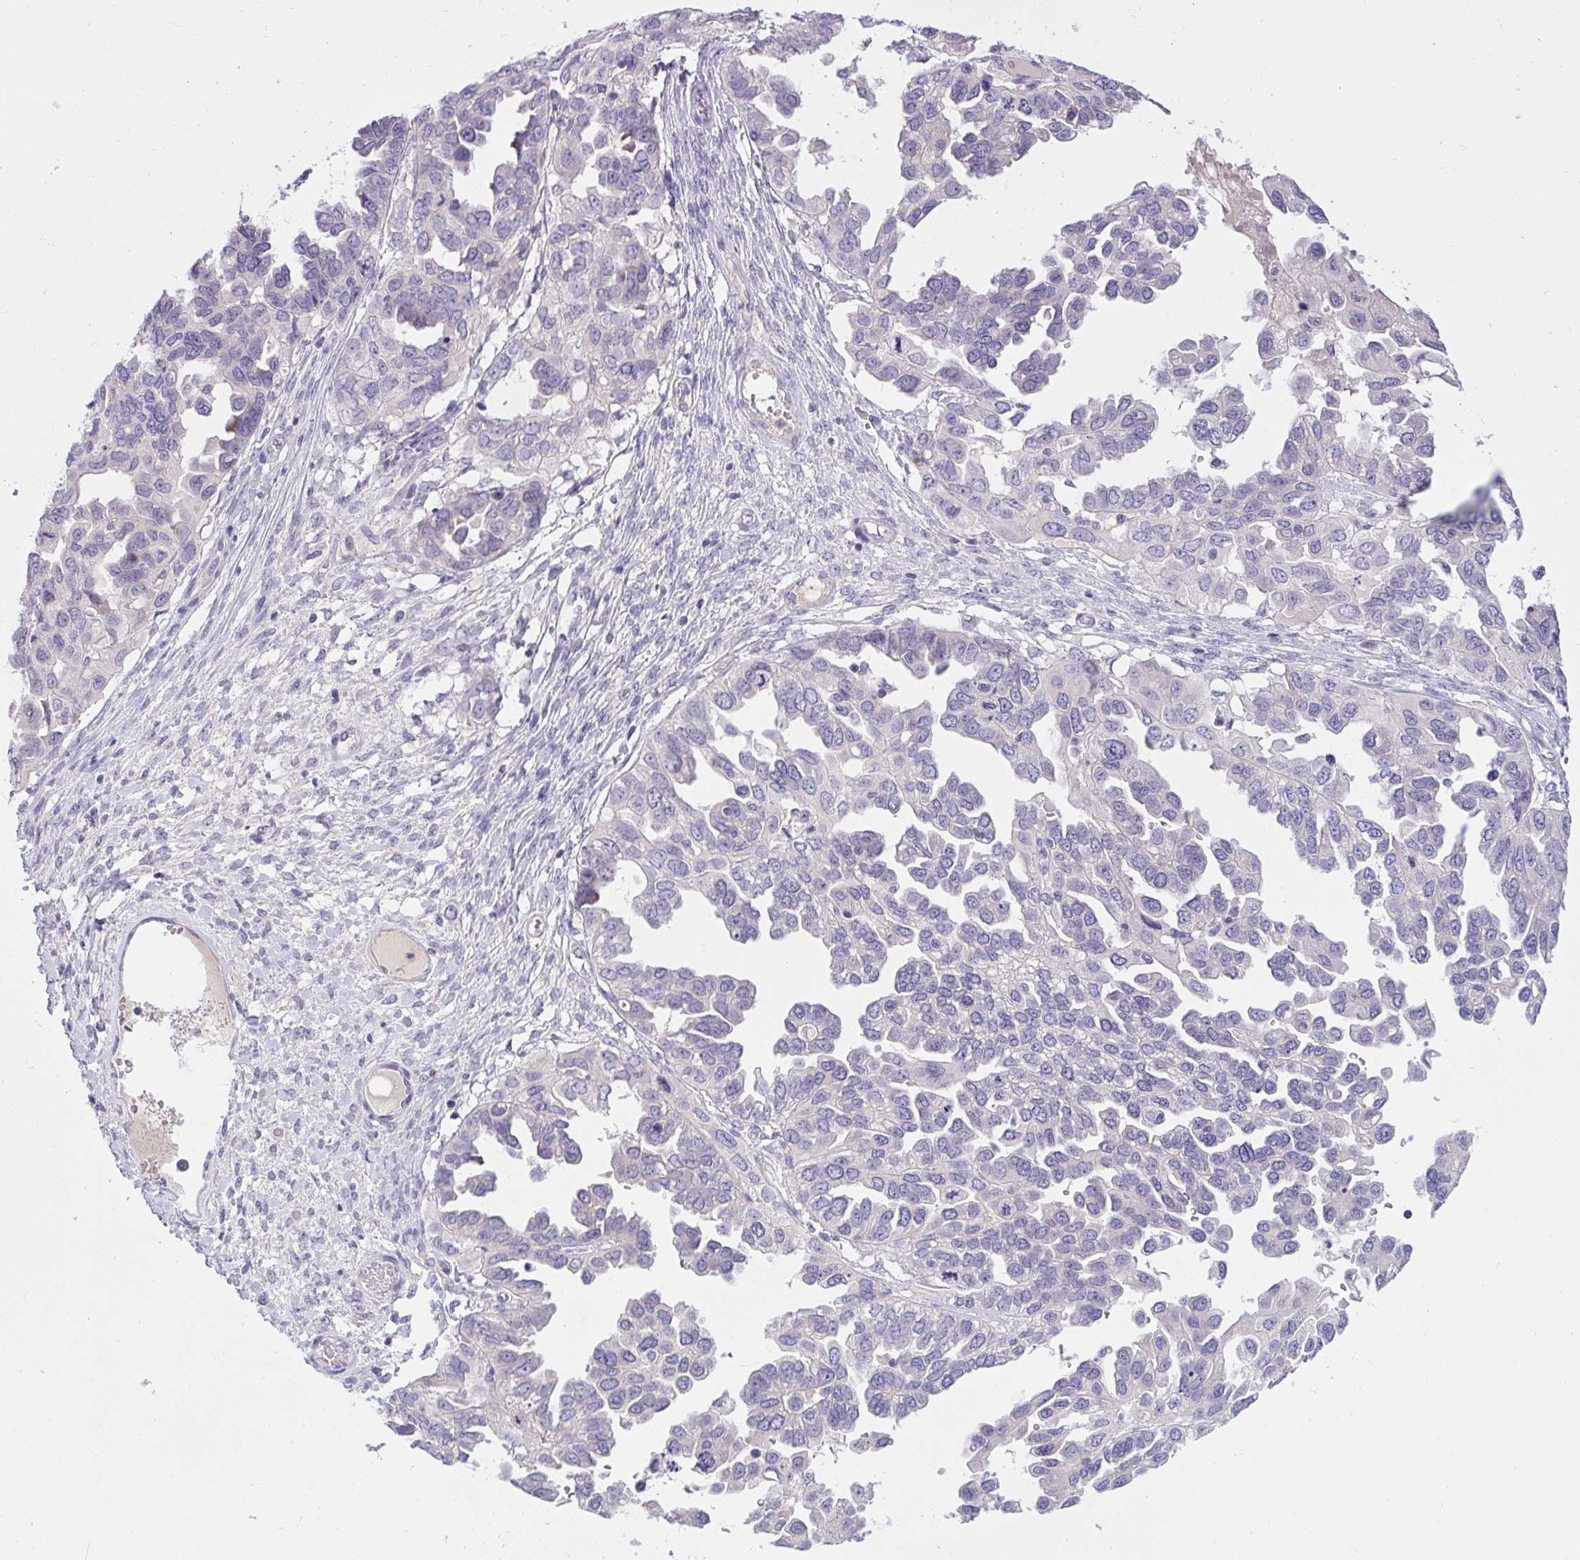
{"staining": {"intensity": "negative", "quantity": "none", "location": "none"}, "tissue": "ovarian cancer", "cell_type": "Tumor cells", "image_type": "cancer", "snomed": [{"axis": "morphology", "description": "Cystadenocarcinoma, serous, NOS"}, {"axis": "topography", "description": "Ovary"}], "caption": "High magnification brightfield microscopy of ovarian cancer stained with DAB (brown) and counterstained with hematoxylin (blue): tumor cells show no significant expression.", "gene": "TMEM41A", "patient": {"sex": "female", "age": 53}}